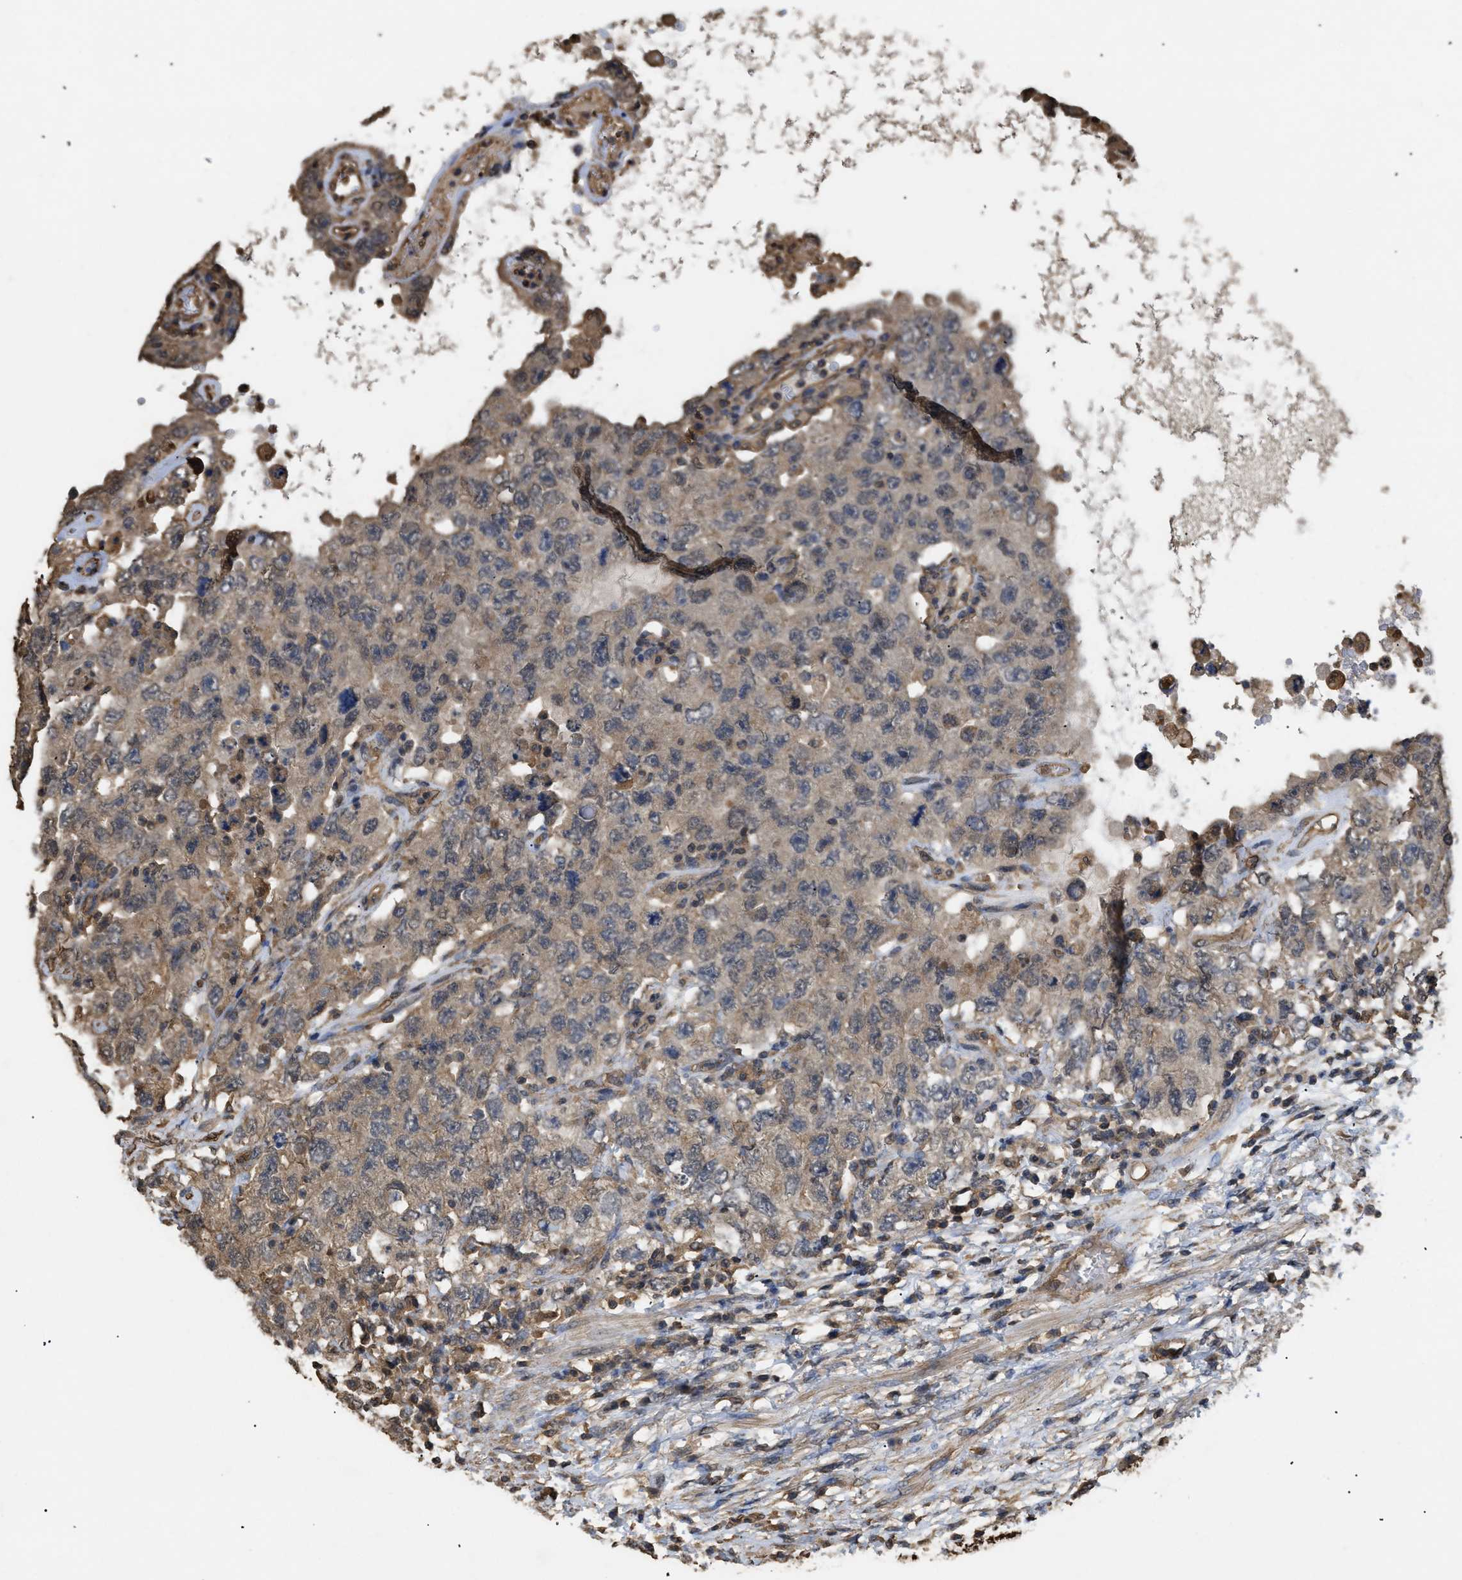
{"staining": {"intensity": "weak", "quantity": ">75%", "location": "cytoplasmic/membranous"}, "tissue": "testis cancer", "cell_type": "Tumor cells", "image_type": "cancer", "snomed": [{"axis": "morphology", "description": "Carcinoma, Embryonal, NOS"}, {"axis": "topography", "description": "Testis"}], "caption": "IHC image of human embryonal carcinoma (testis) stained for a protein (brown), which displays low levels of weak cytoplasmic/membranous positivity in approximately >75% of tumor cells.", "gene": "CALM1", "patient": {"sex": "male", "age": 26}}